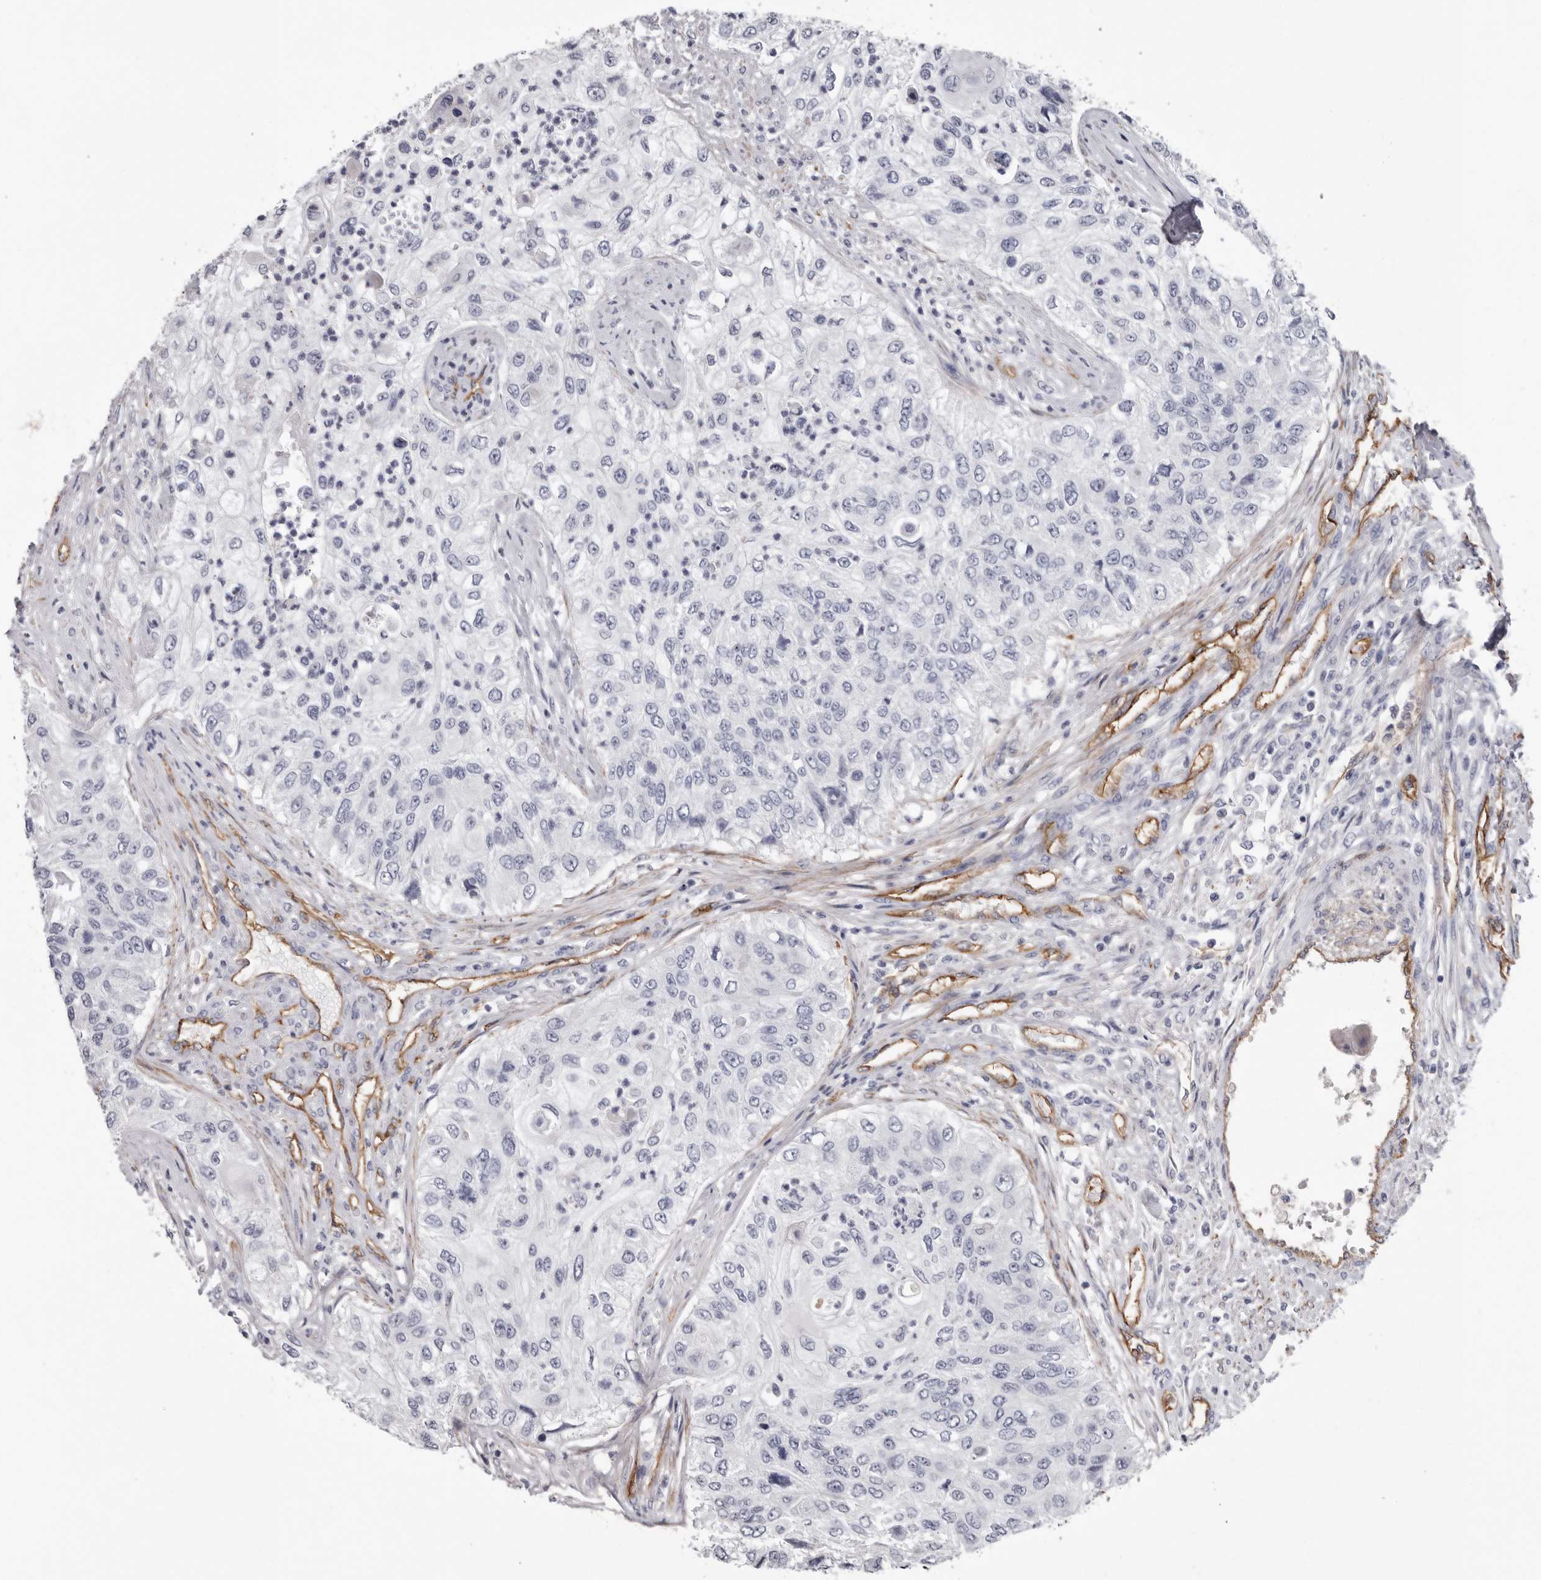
{"staining": {"intensity": "negative", "quantity": "none", "location": "none"}, "tissue": "urothelial cancer", "cell_type": "Tumor cells", "image_type": "cancer", "snomed": [{"axis": "morphology", "description": "Urothelial carcinoma, High grade"}, {"axis": "topography", "description": "Urinary bladder"}], "caption": "Immunohistochemistry (IHC) of human urothelial carcinoma (high-grade) displays no positivity in tumor cells.", "gene": "ADGRL4", "patient": {"sex": "female", "age": 60}}